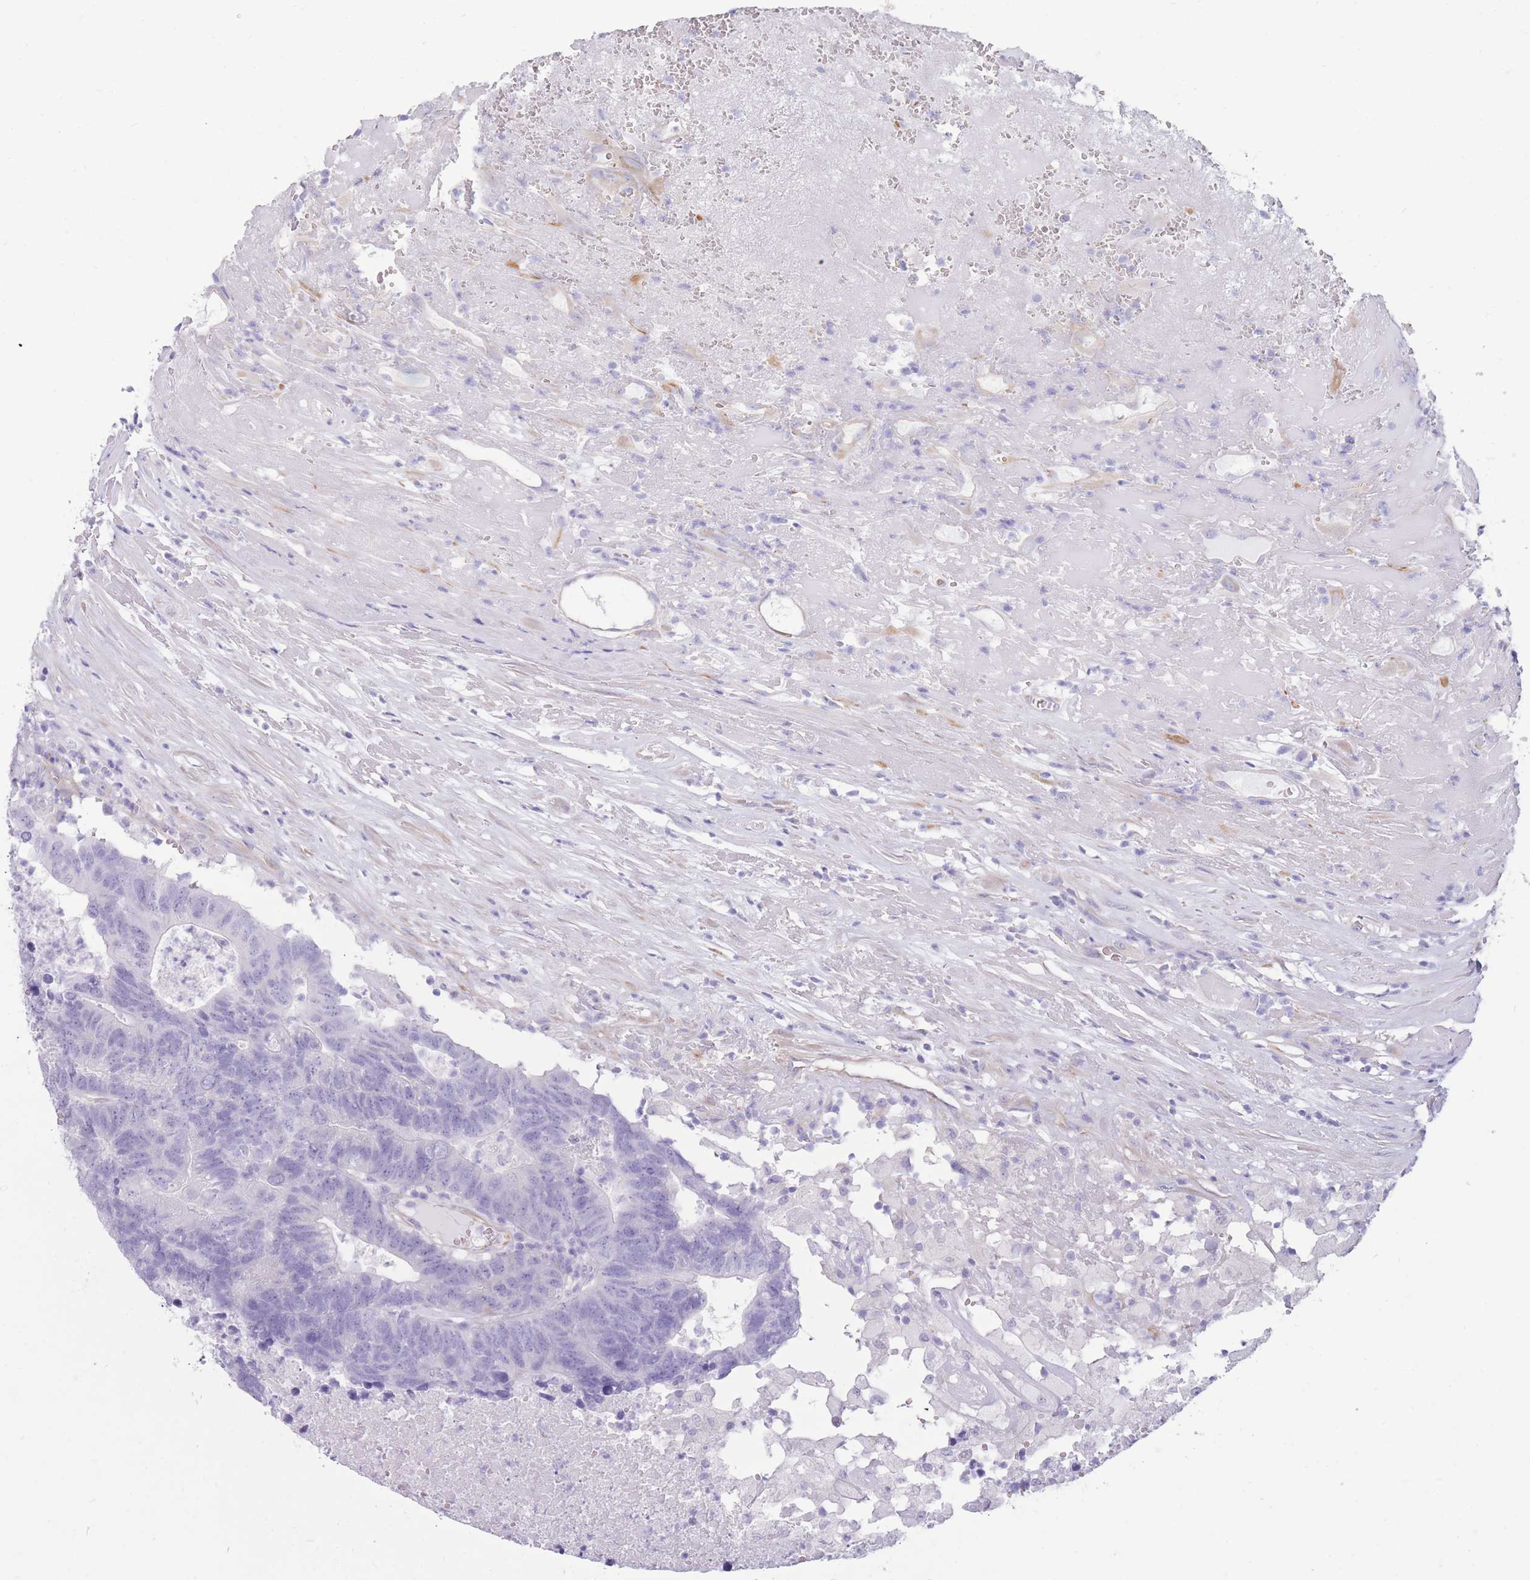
{"staining": {"intensity": "negative", "quantity": "none", "location": "none"}, "tissue": "colorectal cancer", "cell_type": "Tumor cells", "image_type": "cancer", "snomed": [{"axis": "morphology", "description": "Adenocarcinoma, NOS"}, {"axis": "topography", "description": "Colon"}], "caption": "This image is of colorectal cancer (adenocarcinoma) stained with immunohistochemistry to label a protein in brown with the nuclei are counter-stained blue. There is no expression in tumor cells. (DAB immunohistochemistry visualized using brightfield microscopy, high magnification).", "gene": "MTSS2", "patient": {"sex": "female", "age": 48}}